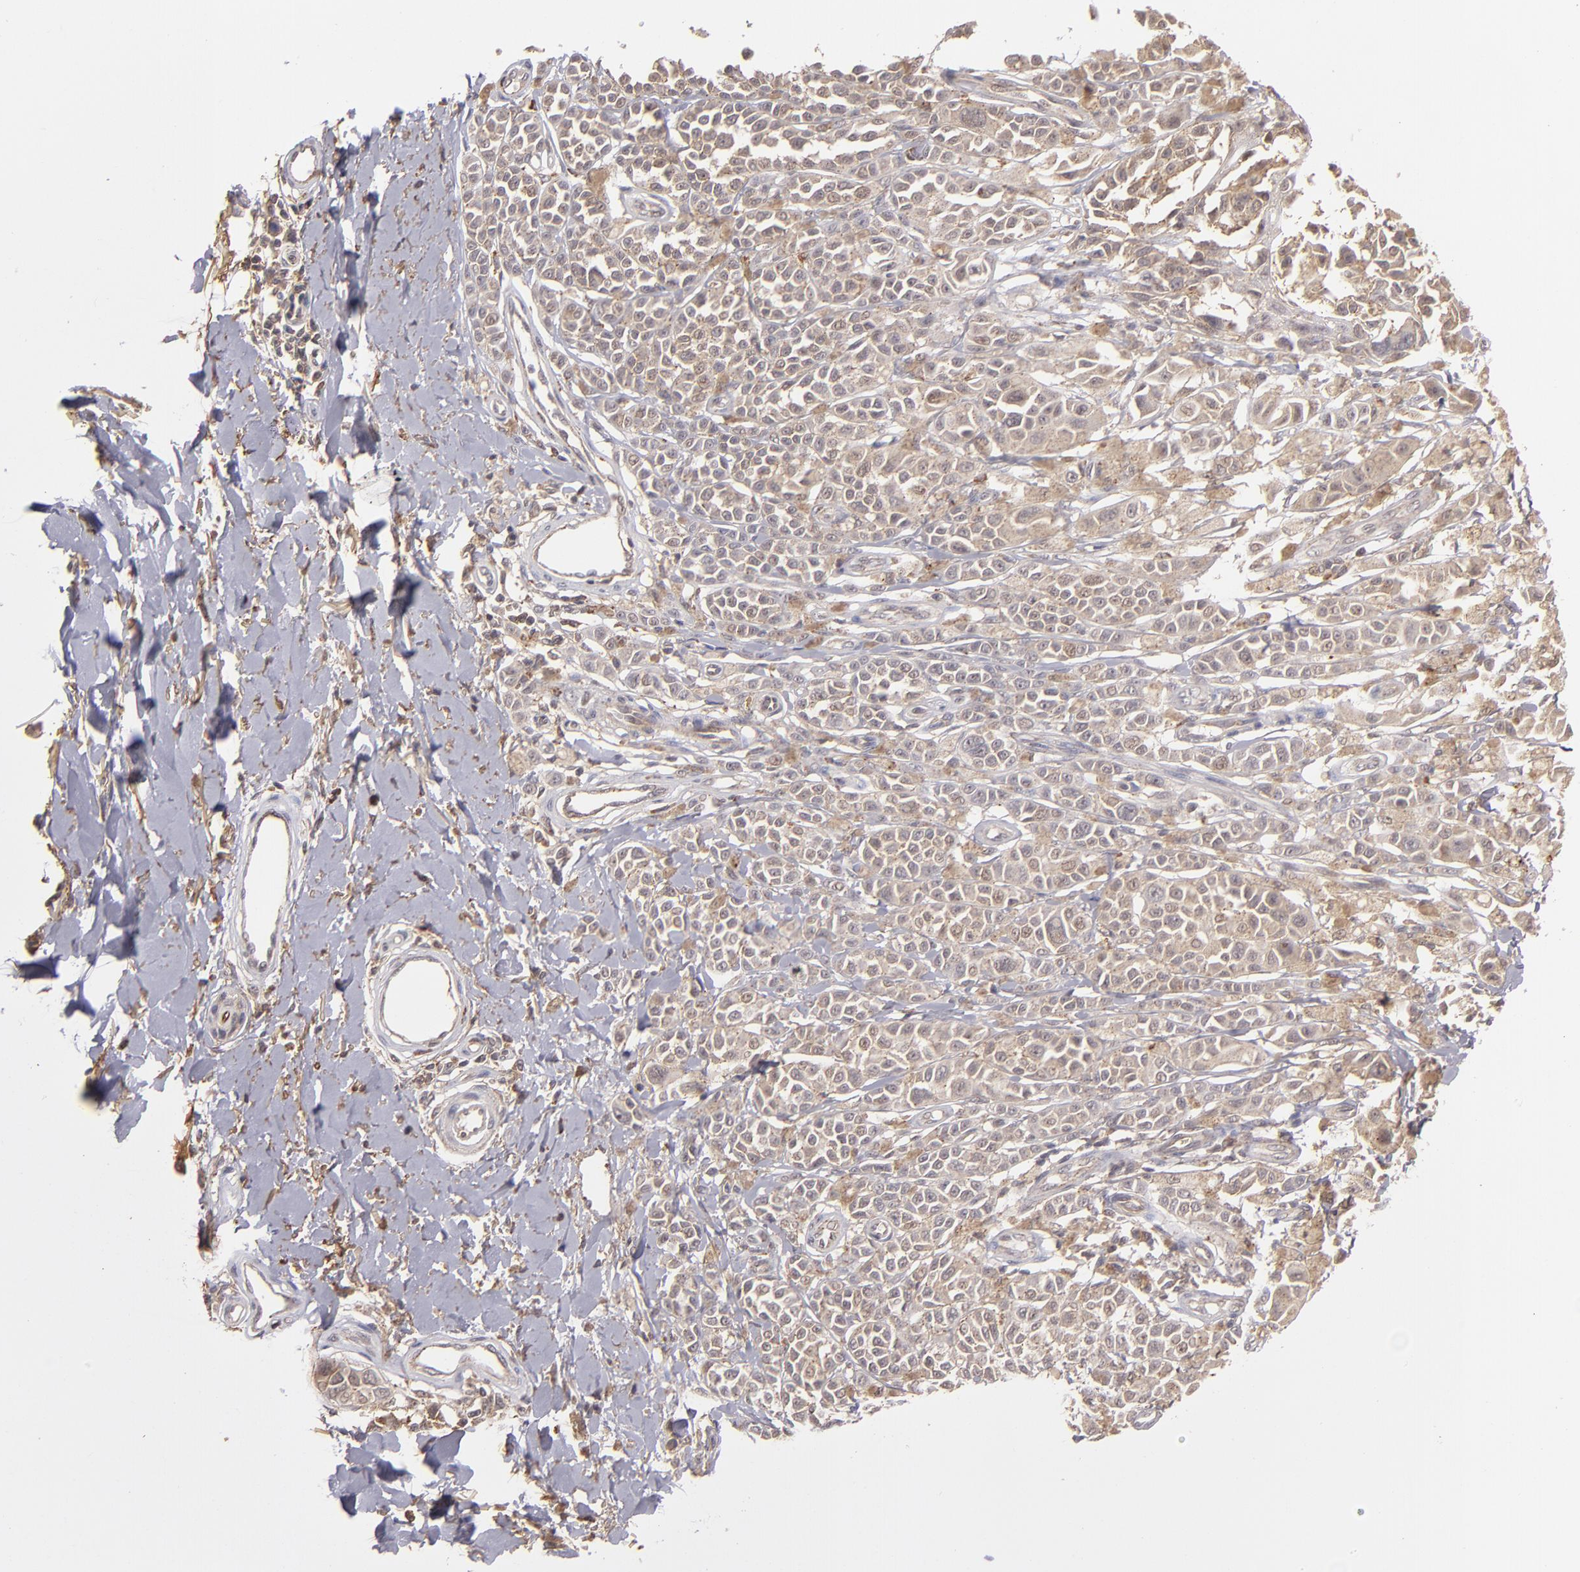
{"staining": {"intensity": "weak", "quantity": ">75%", "location": "cytoplasmic/membranous"}, "tissue": "melanoma", "cell_type": "Tumor cells", "image_type": "cancer", "snomed": [{"axis": "morphology", "description": "Malignant melanoma, NOS"}, {"axis": "topography", "description": "Skin"}], "caption": "The photomicrograph displays a brown stain indicating the presence of a protein in the cytoplasmic/membranous of tumor cells in melanoma. Nuclei are stained in blue.", "gene": "ZFYVE1", "patient": {"sex": "female", "age": 38}}